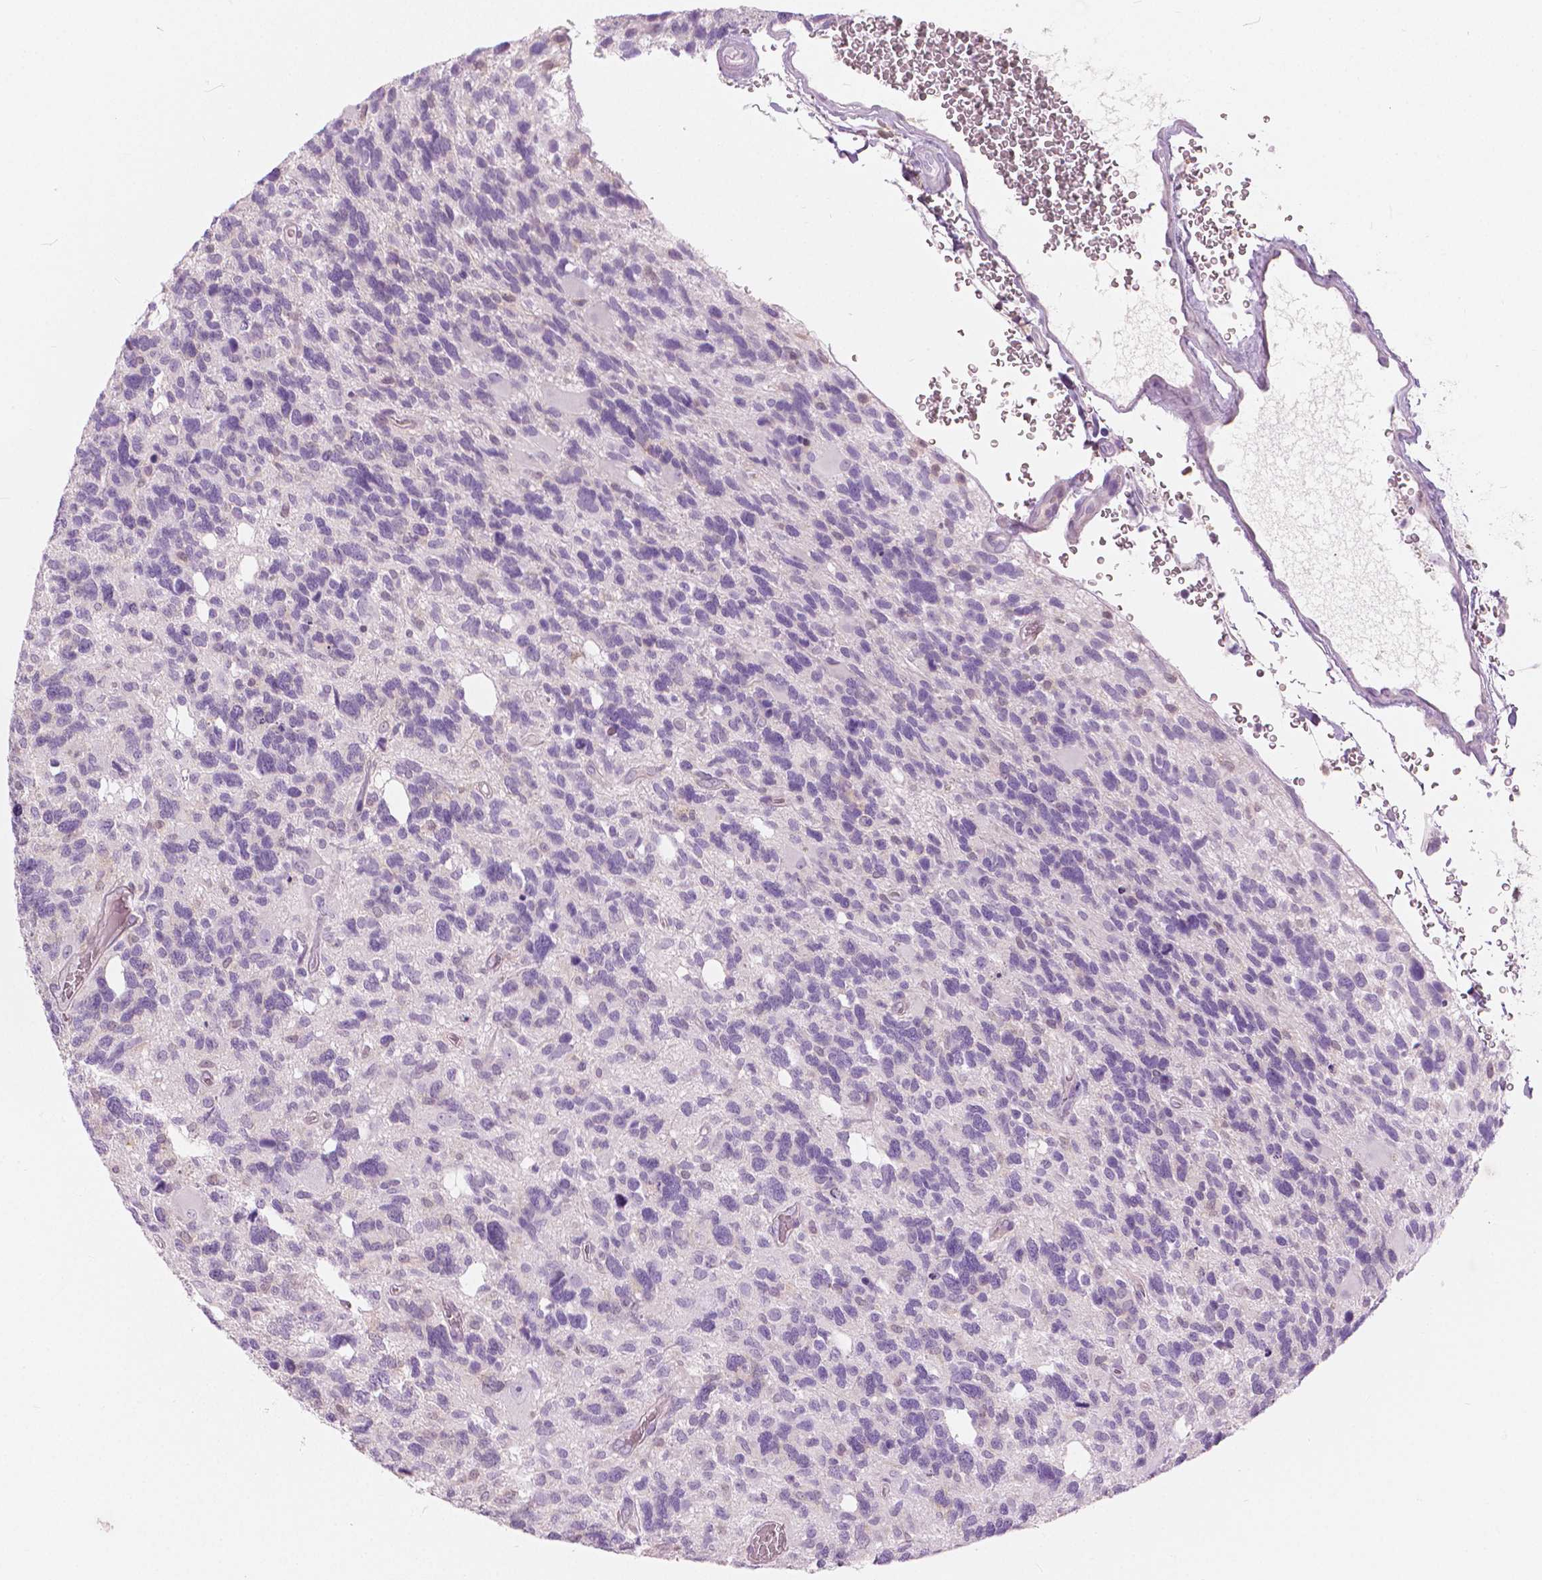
{"staining": {"intensity": "negative", "quantity": "none", "location": "none"}, "tissue": "glioma", "cell_type": "Tumor cells", "image_type": "cancer", "snomed": [{"axis": "morphology", "description": "Glioma, malignant, High grade"}, {"axis": "topography", "description": "Brain"}], "caption": "Human high-grade glioma (malignant) stained for a protein using IHC displays no expression in tumor cells.", "gene": "GALM", "patient": {"sex": "male", "age": 49}}